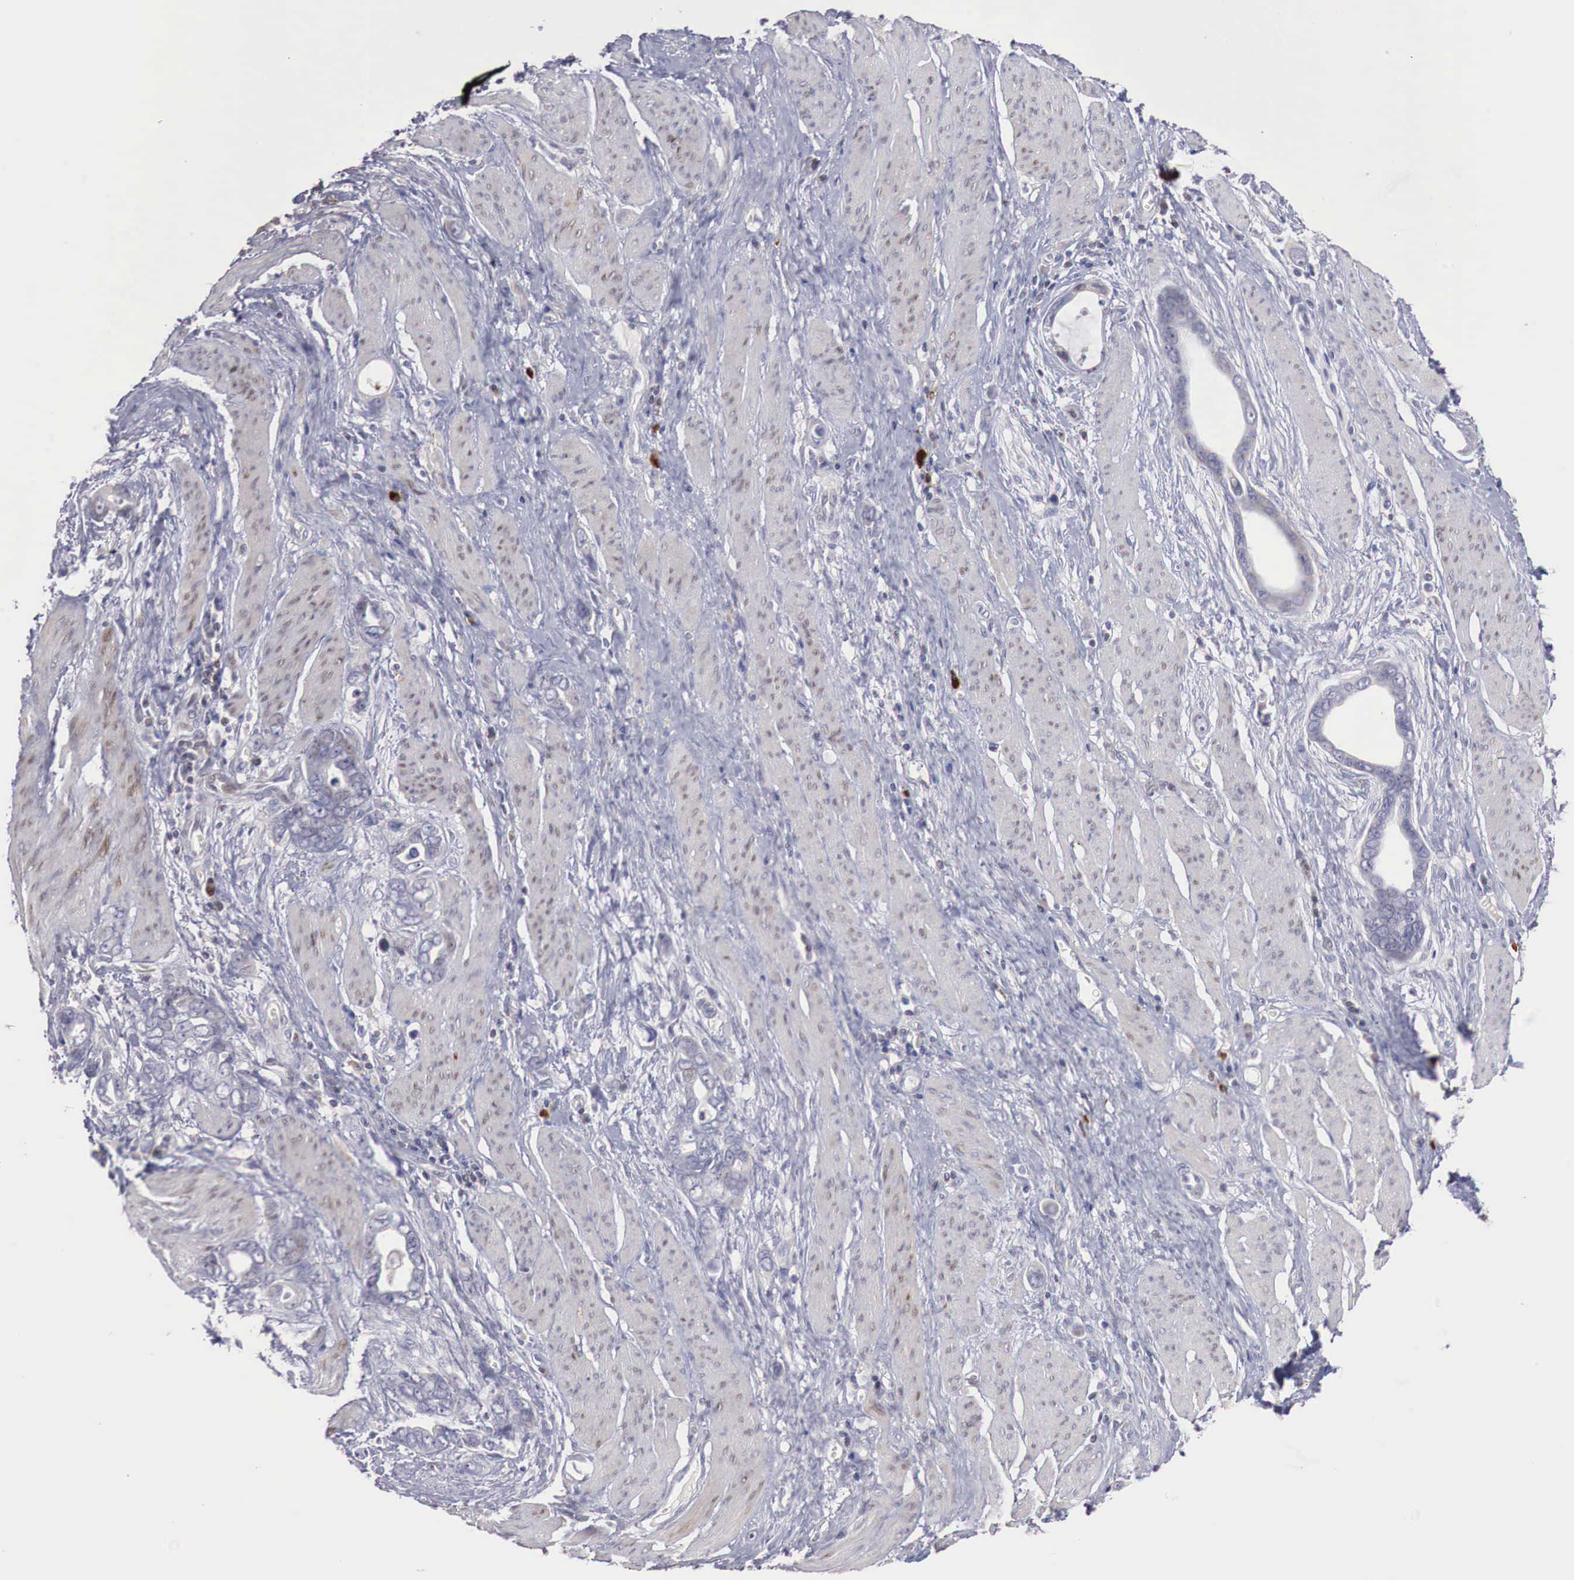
{"staining": {"intensity": "negative", "quantity": "none", "location": "none"}, "tissue": "stomach cancer", "cell_type": "Tumor cells", "image_type": "cancer", "snomed": [{"axis": "morphology", "description": "Adenocarcinoma, NOS"}, {"axis": "topography", "description": "Stomach"}], "caption": "Tumor cells show no significant protein expression in stomach adenocarcinoma.", "gene": "CLCN5", "patient": {"sex": "male", "age": 78}}